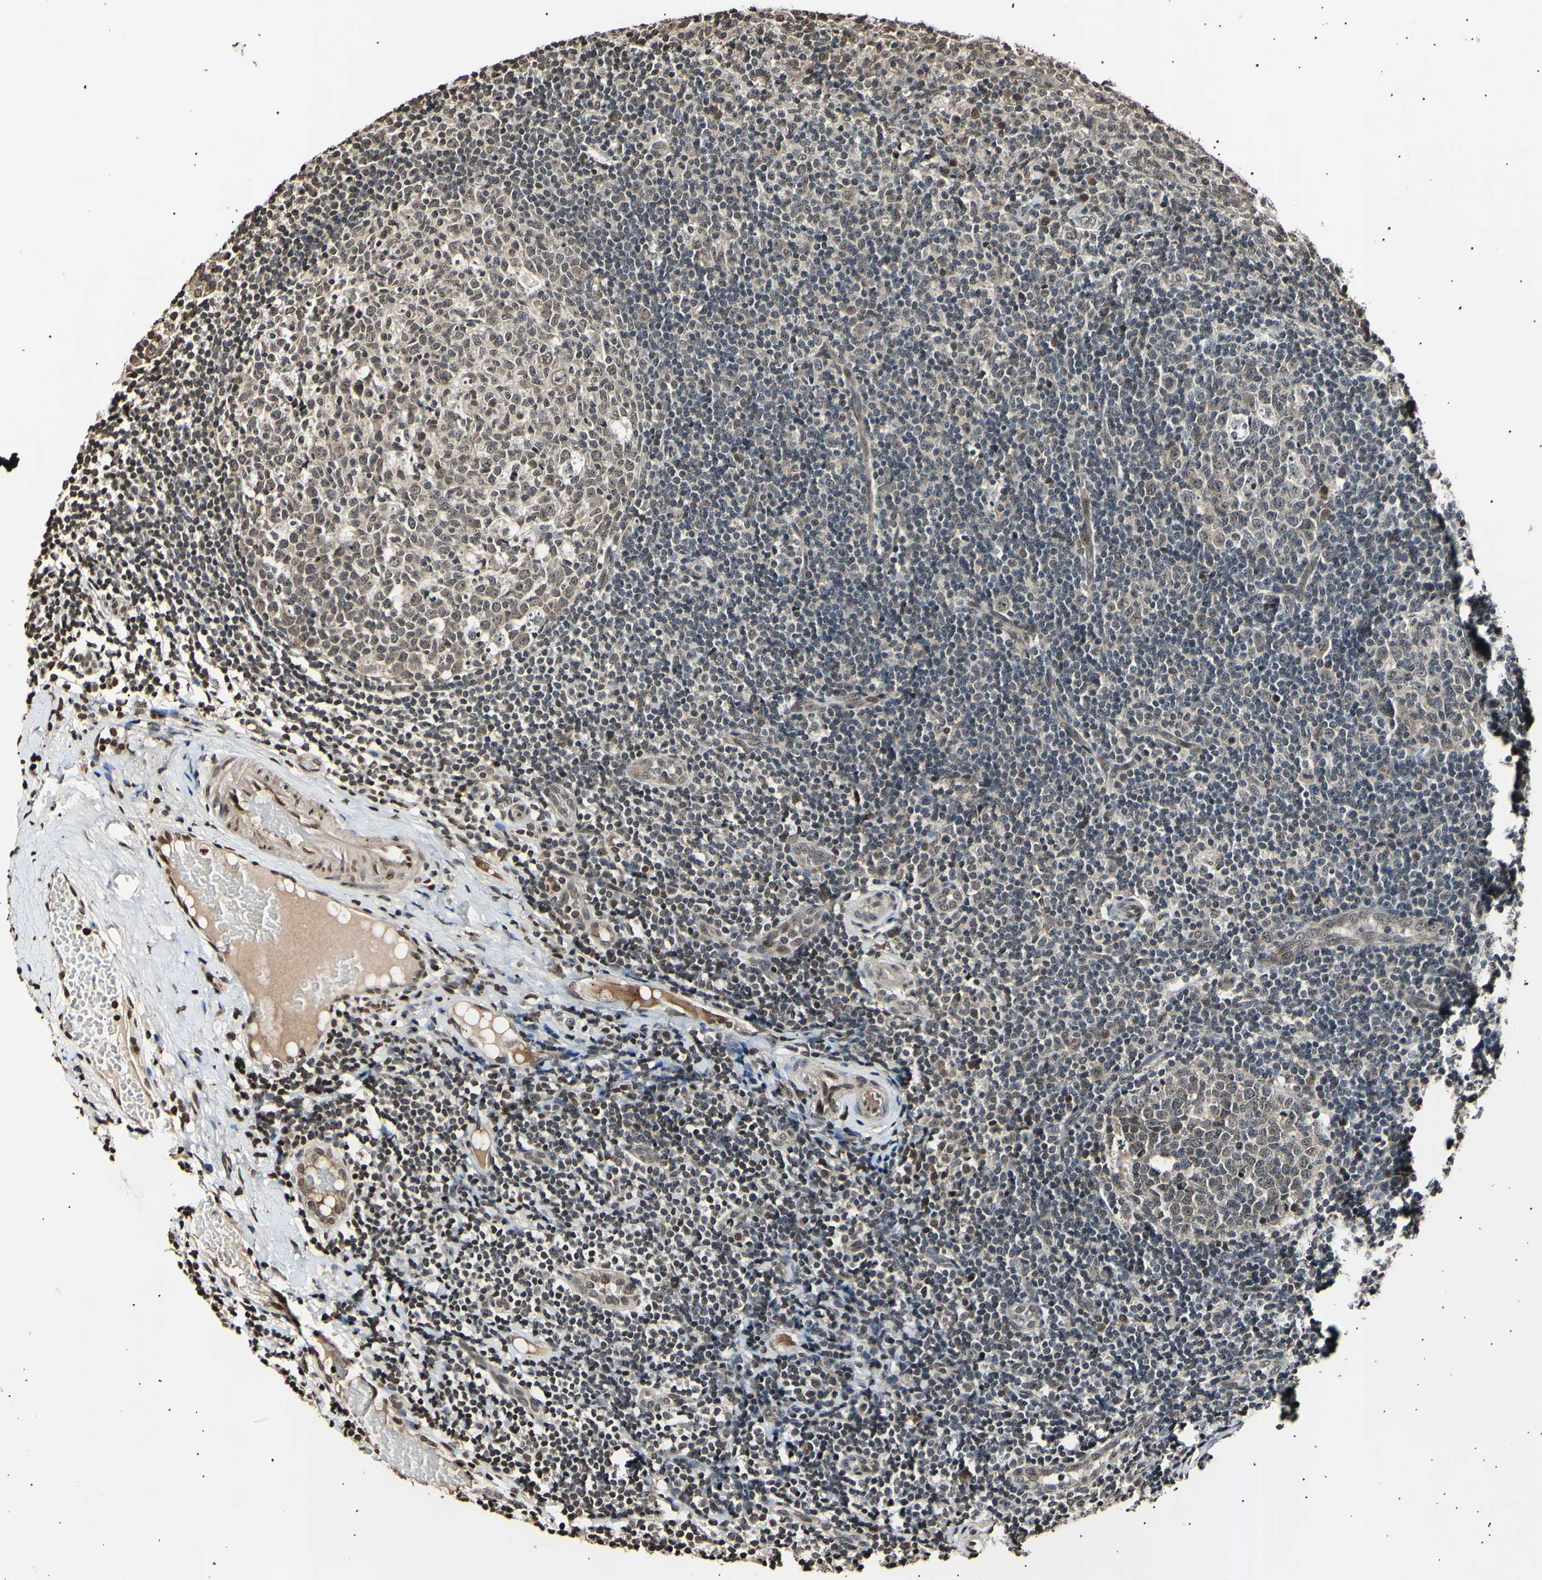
{"staining": {"intensity": "weak", "quantity": "25%-75%", "location": "cytoplasmic/membranous,nuclear"}, "tissue": "tonsil", "cell_type": "Germinal center cells", "image_type": "normal", "snomed": [{"axis": "morphology", "description": "Normal tissue, NOS"}, {"axis": "topography", "description": "Tonsil"}], "caption": "Unremarkable tonsil was stained to show a protein in brown. There is low levels of weak cytoplasmic/membranous,nuclear expression in approximately 25%-75% of germinal center cells.", "gene": "ANAPC7", "patient": {"sex": "female", "age": 19}}